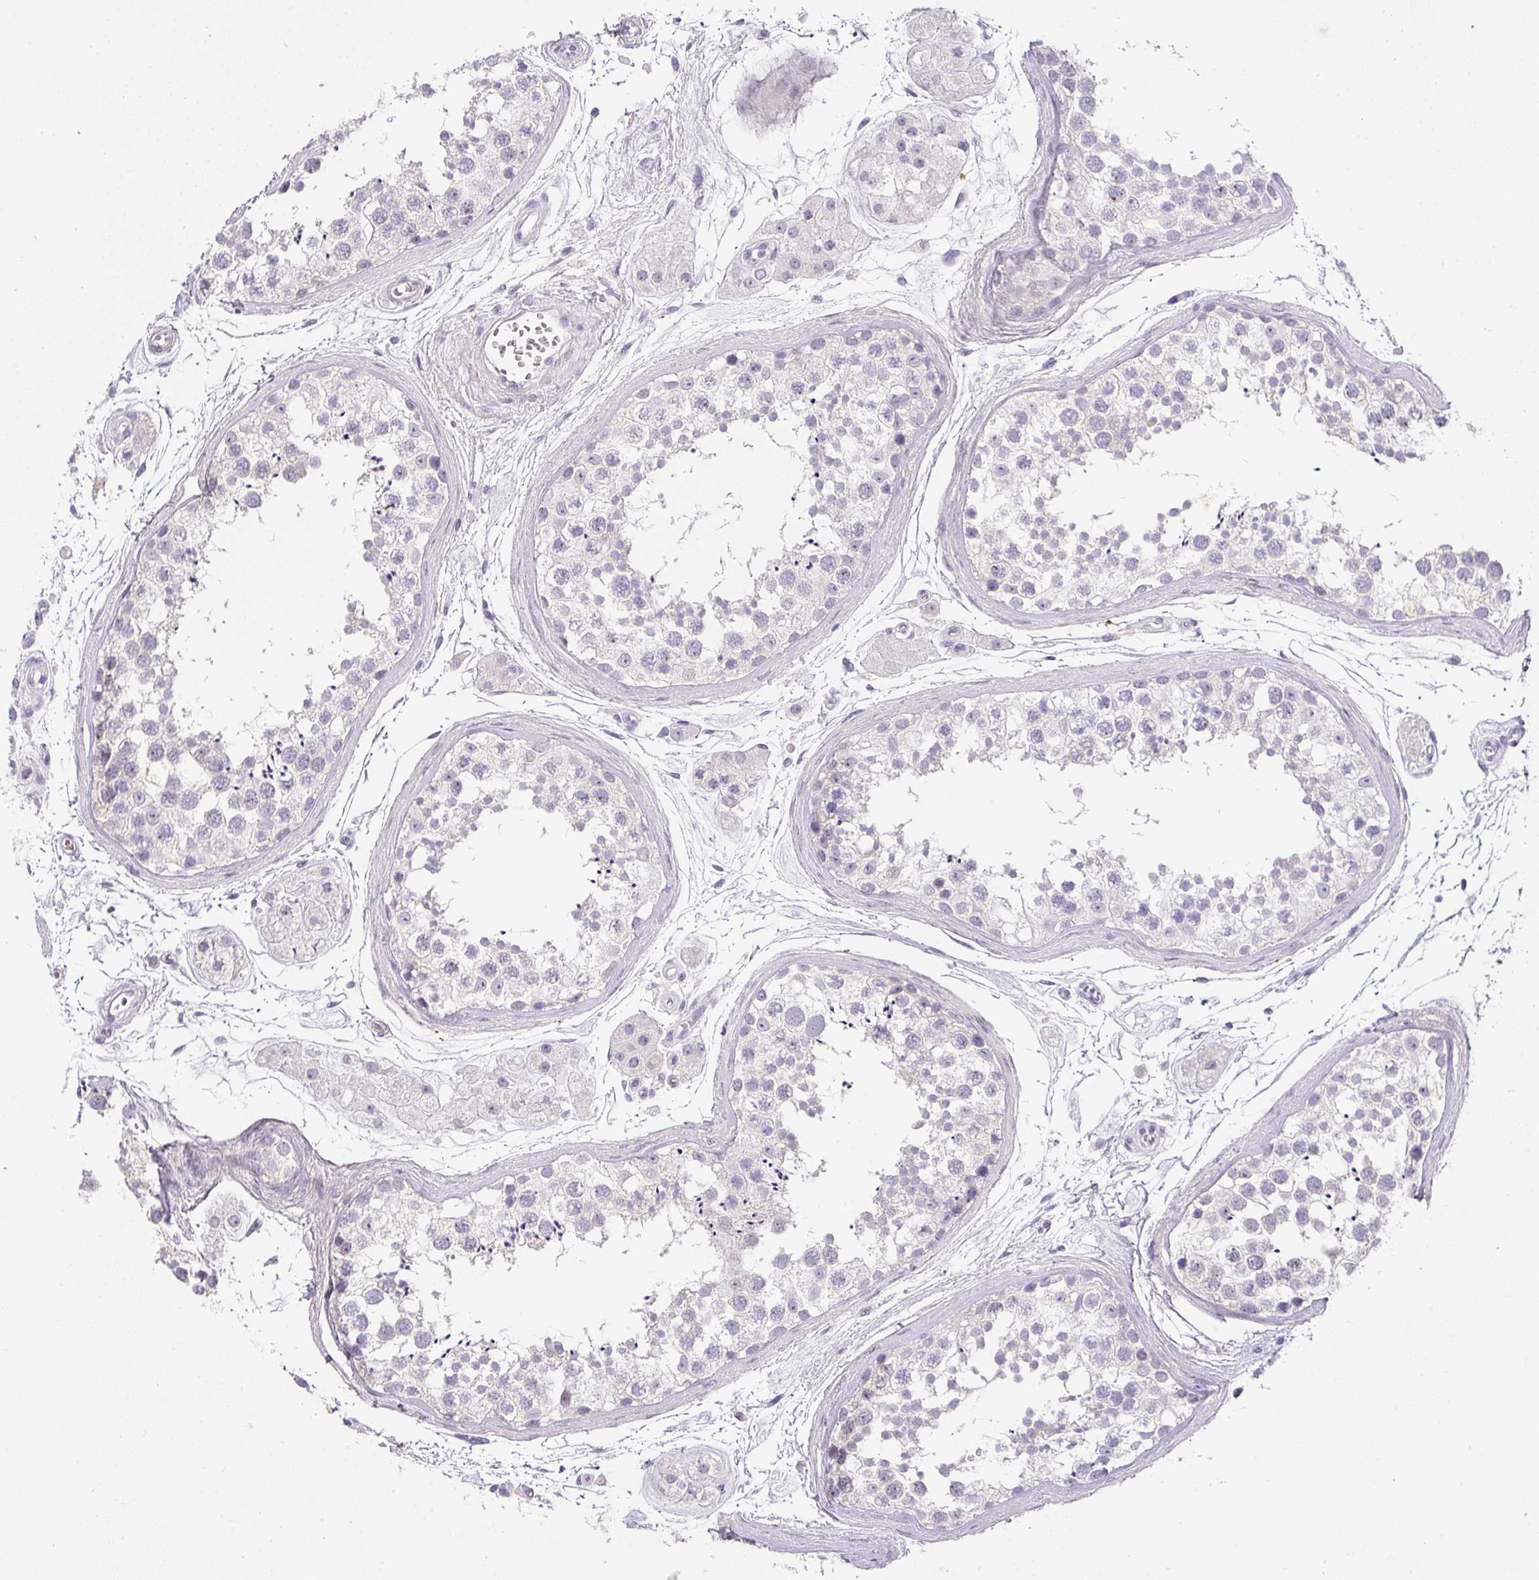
{"staining": {"intensity": "negative", "quantity": "none", "location": "none"}, "tissue": "testis", "cell_type": "Cells in seminiferous ducts", "image_type": "normal", "snomed": [{"axis": "morphology", "description": "Normal tissue, NOS"}, {"axis": "topography", "description": "Testis"}], "caption": "A histopathology image of testis stained for a protein reveals no brown staining in cells in seminiferous ducts. (DAB (3,3'-diaminobenzidine) immunohistochemistry with hematoxylin counter stain).", "gene": "BTLA", "patient": {"sex": "male", "age": 56}}